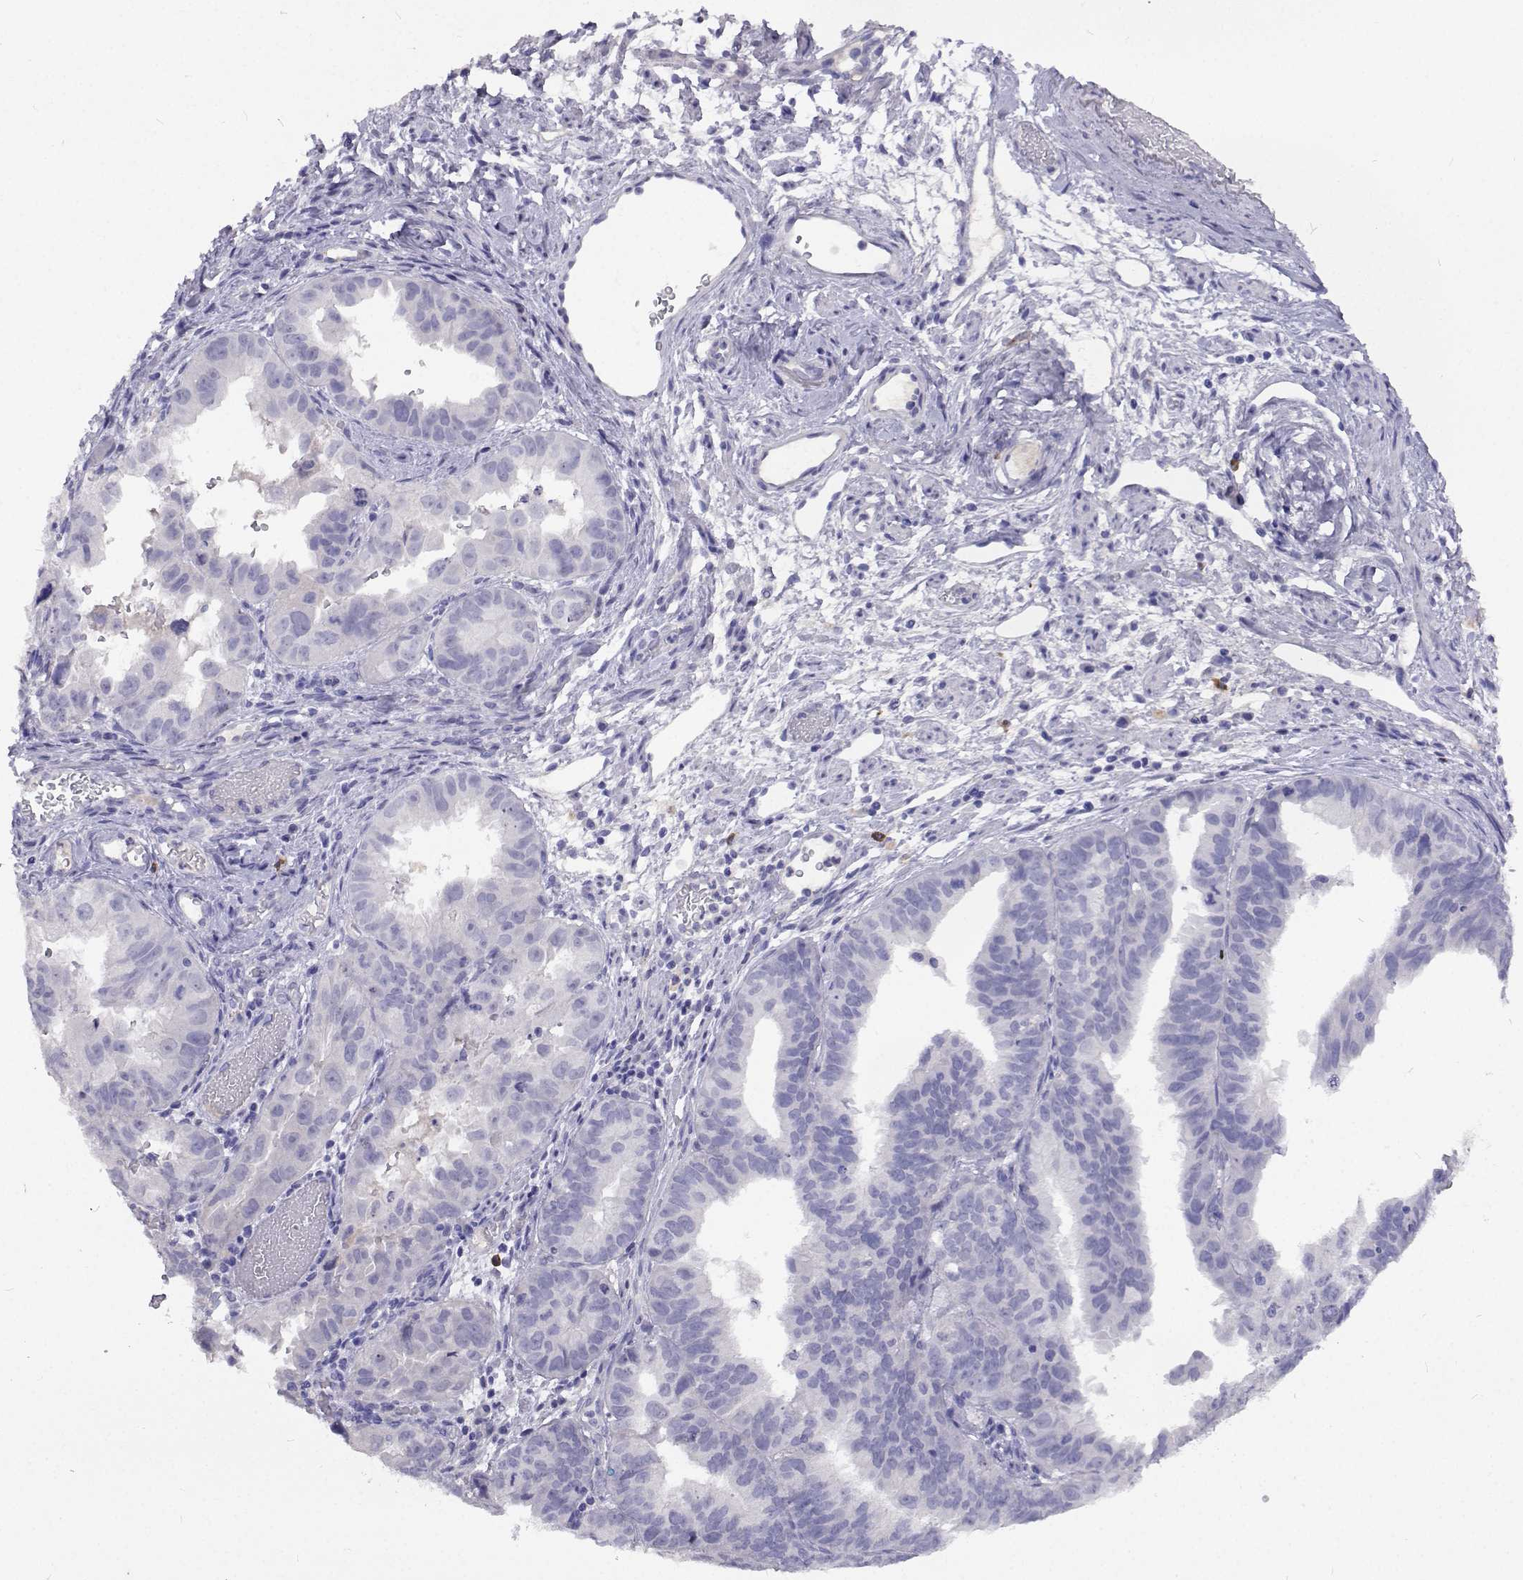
{"staining": {"intensity": "negative", "quantity": "none", "location": "none"}, "tissue": "ovarian cancer", "cell_type": "Tumor cells", "image_type": "cancer", "snomed": [{"axis": "morphology", "description": "Carcinoma, endometroid"}, {"axis": "topography", "description": "Ovary"}], "caption": "Endometroid carcinoma (ovarian) was stained to show a protein in brown. There is no significant expression in tumor cells.", "gene": "CFAP44", "patient": {"sex": "female", "age": 85}}